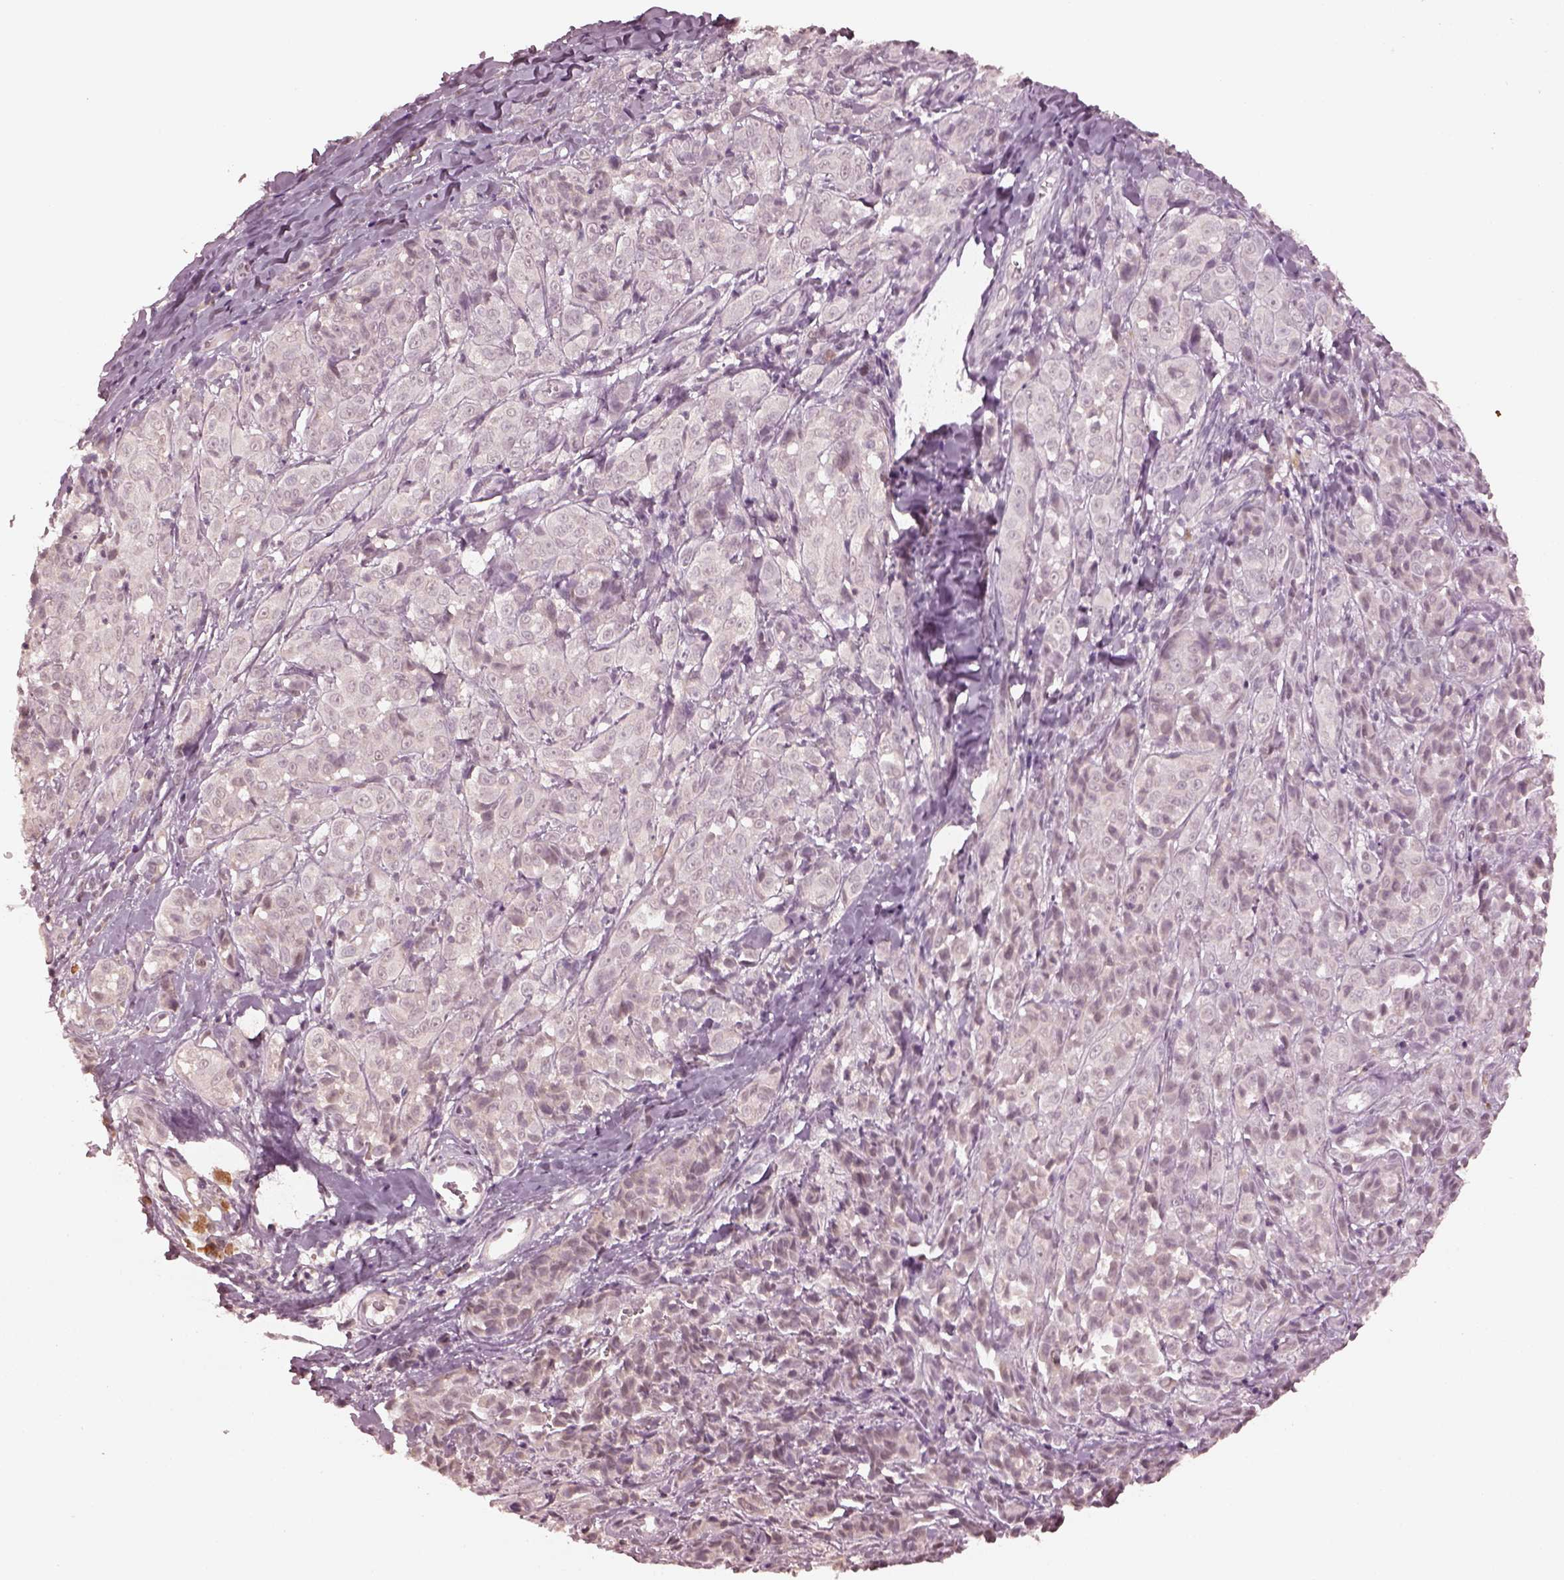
{"staining": {"intensity": "negative", "quantity": "none", "location": "none"}, "tissue": "melanoma", "cell_type": "Tumor cells", "image_type": "cancer", "snomed": [{"axis": "morphology", "description": "Malignant melanoma, NOS"}, {"axis": "topography", "description": "Skin"}], "caption": "Immunohistochemistry (IHC) of human melanoma demonstrates no staining in tumor cells.", "gene": "KRT79", "patient": {"sex": "male", "age": 89}}